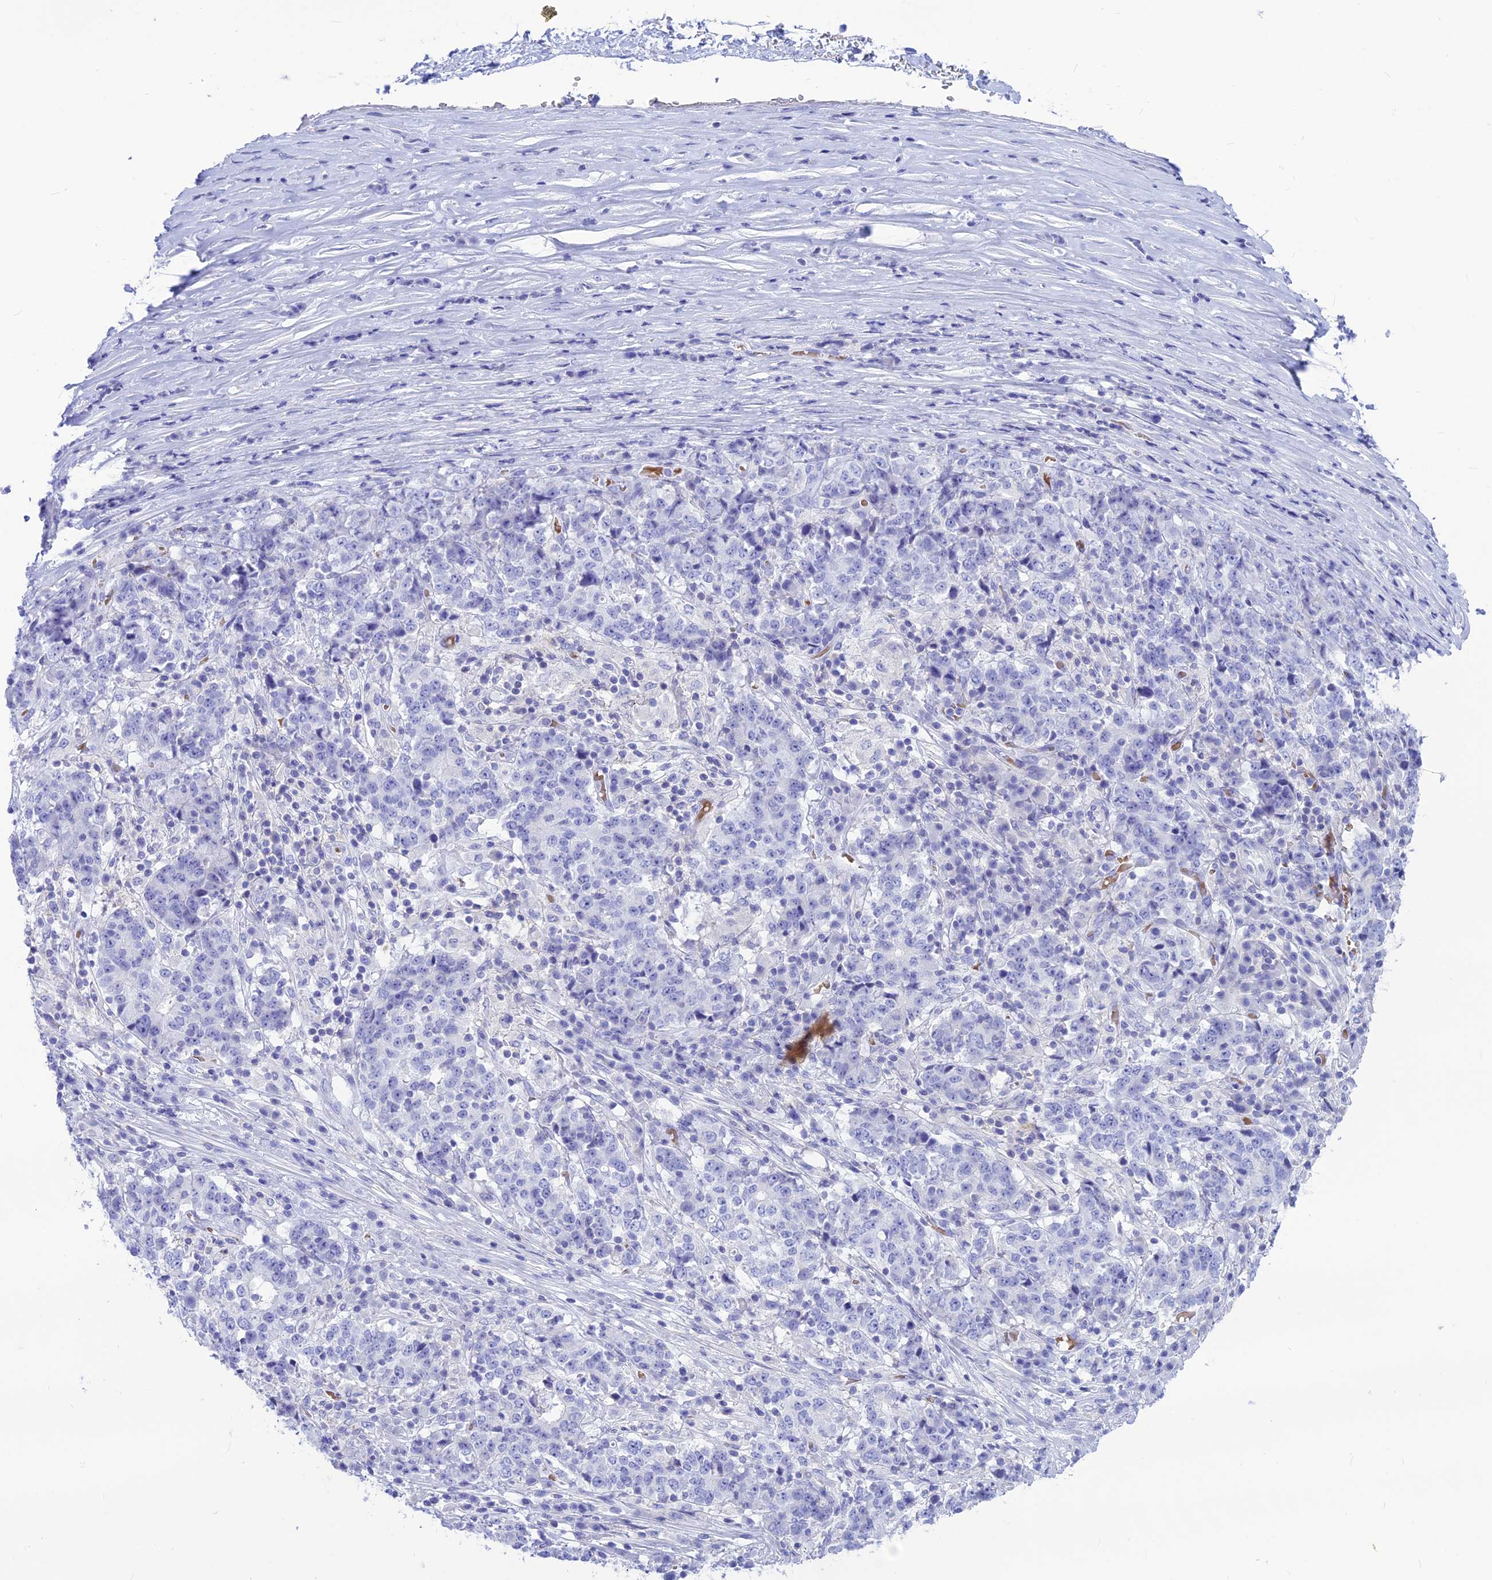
{"staining": {"intensity": "negative", "quantity": "none", "location": "none"}, "tissue": "stomach cancer", "cell_type": "Tumor cells", "image_type": "cancer", "snomed": [{"axis": "morphology", "description": "Adenocarcinoma, NOS"}, {"axis": "topography", "description": "Stomach"}], "caption": "The histopathology image exhibits no significant staining in tumor cells of stomach cancer. Nuclei are stained in blue.", "gene": "GLYATL1", "patient": {"sex": "male", "age": 59}}